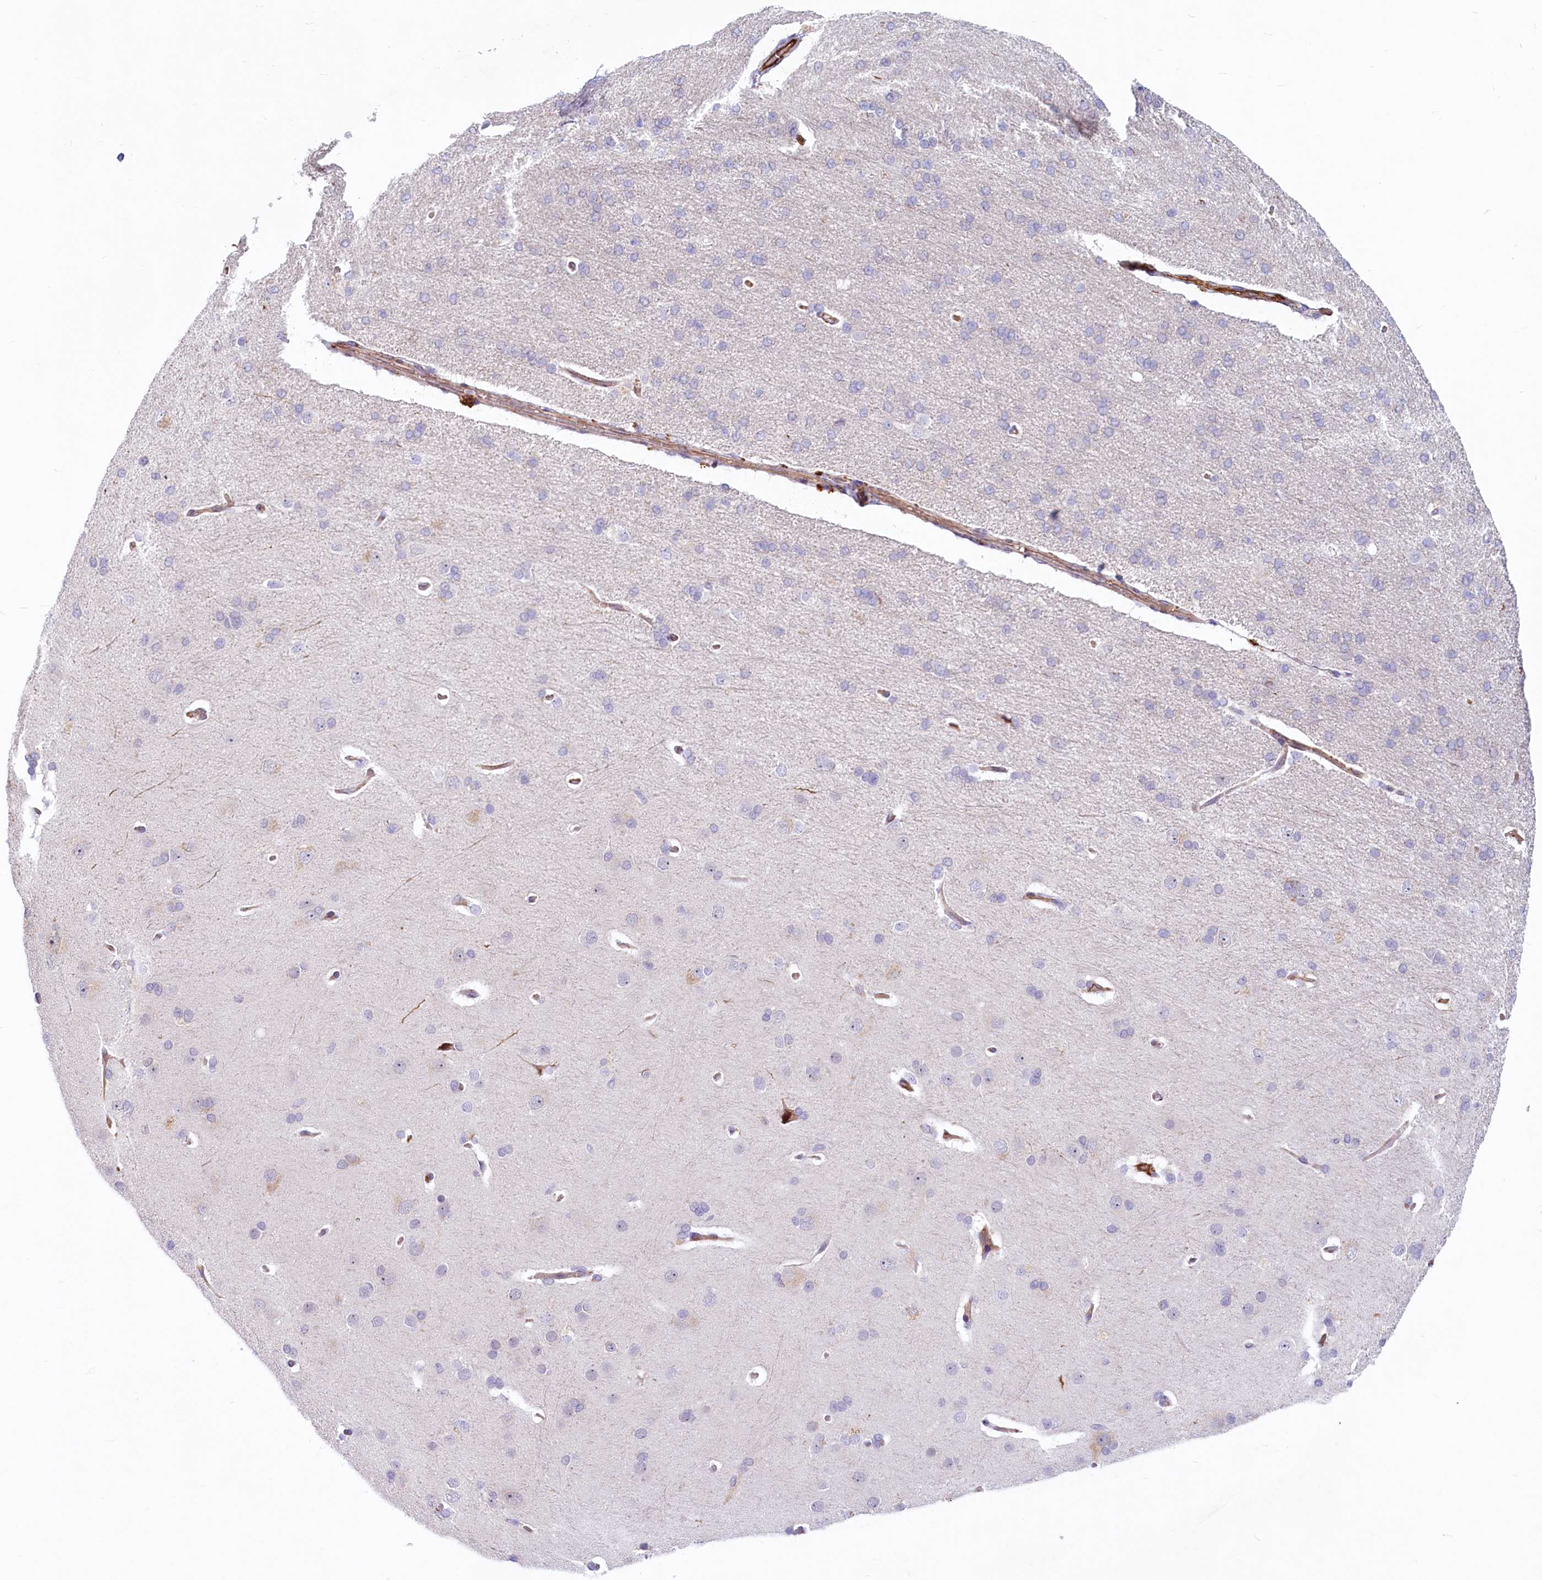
{"staining": {"intensity": "strong", "quantity": "25%-75%", "location": "cytoplasmic/membranous"}, "tissue": "cerebral cortex", "cell_type": "Endothelial cells", "image_type": "normal", "snomed": [{"axis": "morphology", "description": "Normal tissue, NOS"}, {"axis": "topography", "description": "Cerebral cortex"}], "caption": "Endothelial cells demonstrate strong cytoplasmic/membranous expression in approximately 25%-75% of cells in unremarkable cerebral cortex. Ihc stains the protein in brown and the nuclei are stained blue.", "gene": "PROCR", "patient": {"sex": "male", "age": 62}}